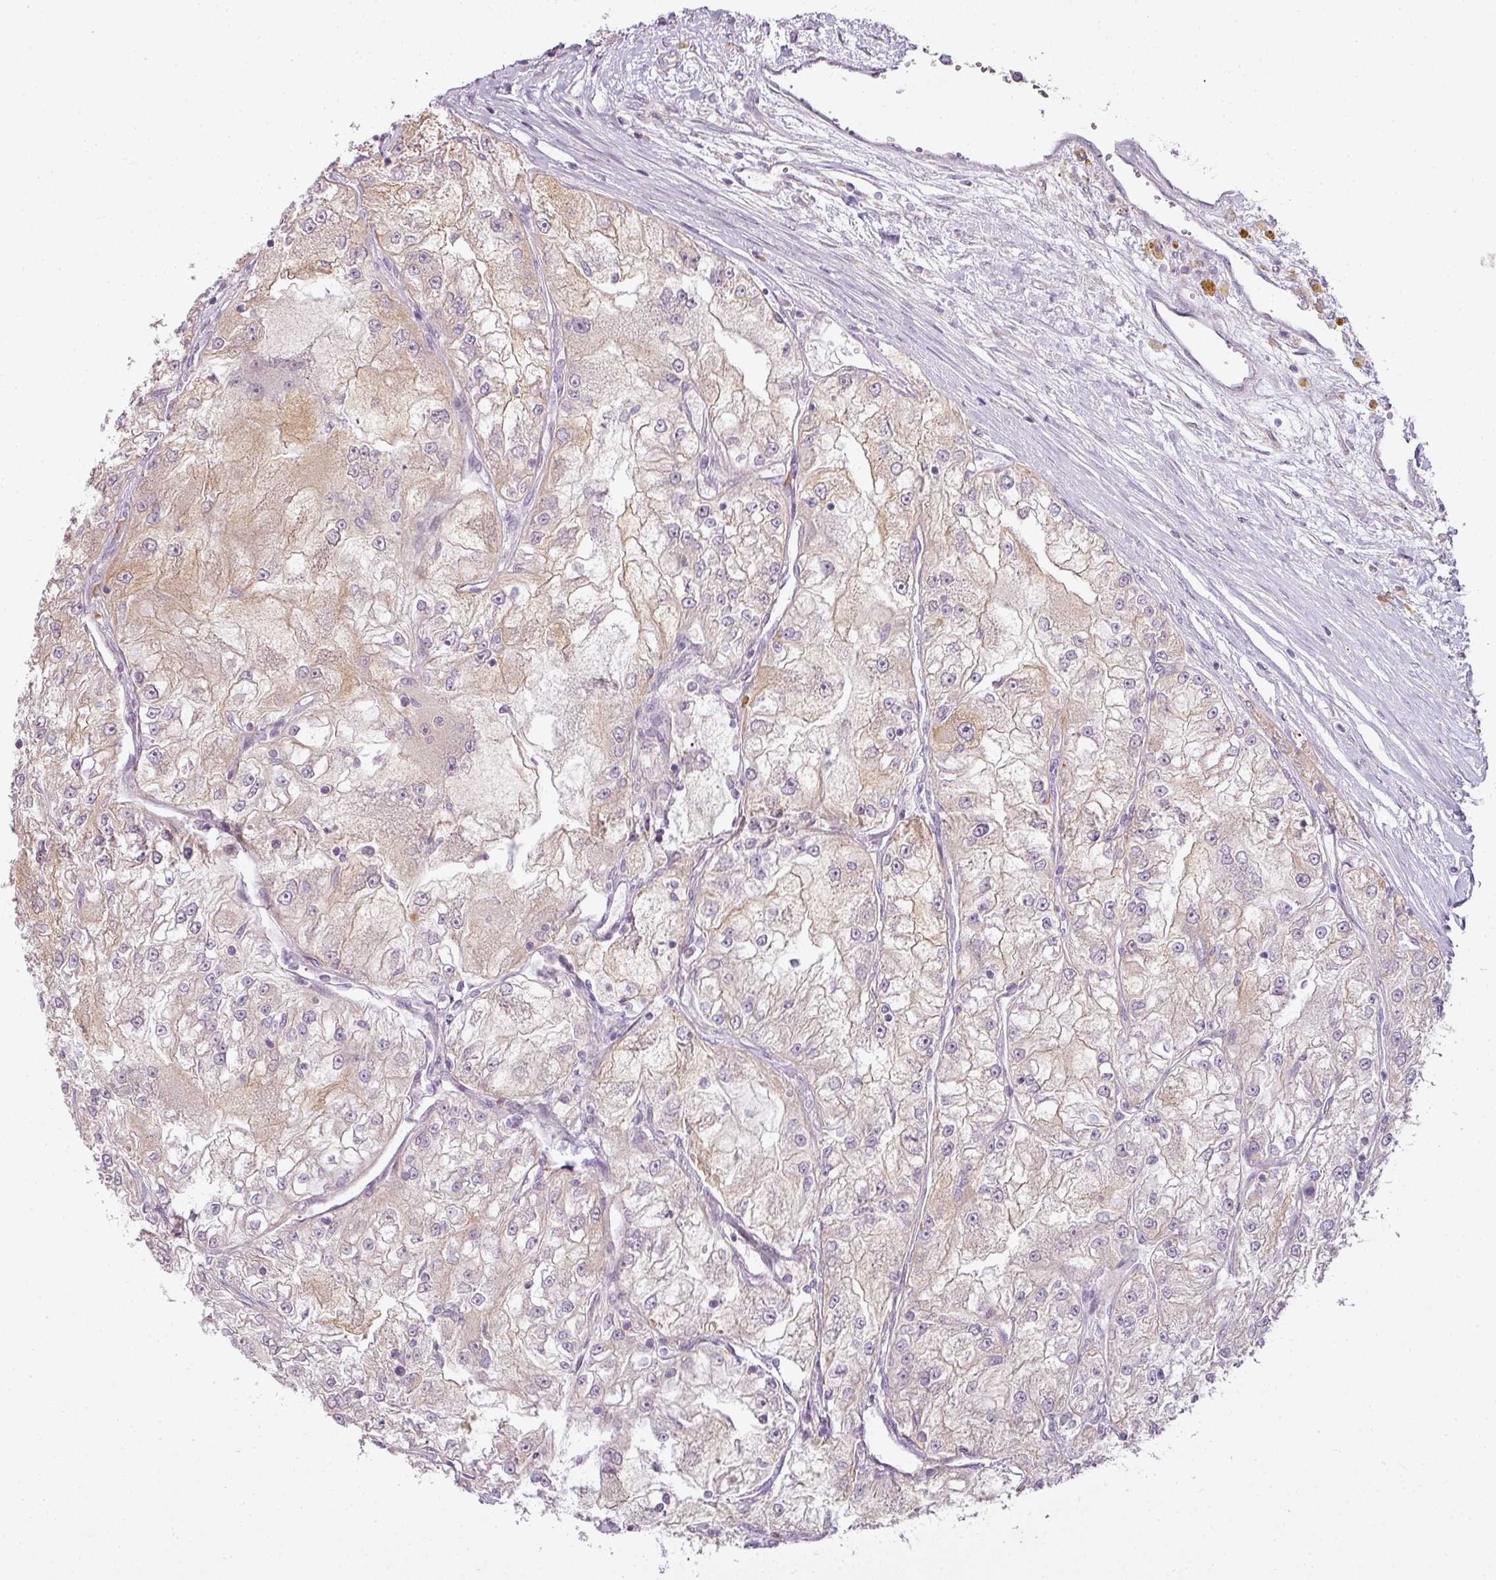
{"staining": {"intensity": "weak", "quantity": "25%-75%", "location": "cytoplasmic/membranous"}, "tissue": "renal cancer", "cell_type": "Tumor cells", "image_type": "cancer", "snomed": [{"axis": "morphology", "description": "Adenocarcinoma, NOS"}, {"axis": "topography", "description": "Kidney"}], "caption": "Immunohistochemistry (IHC) micrograph of neoplastic tissue: renal cancer stained using immunohistochemistry (IHC) shows low levels of weak protein expression localized specifically in the cytoplasmic/membranous of tumor cells, appearing as a cytoplasmic/membranous brown color.", "gene": "LY75", "patient": {"sex": "female", "age": 72}}